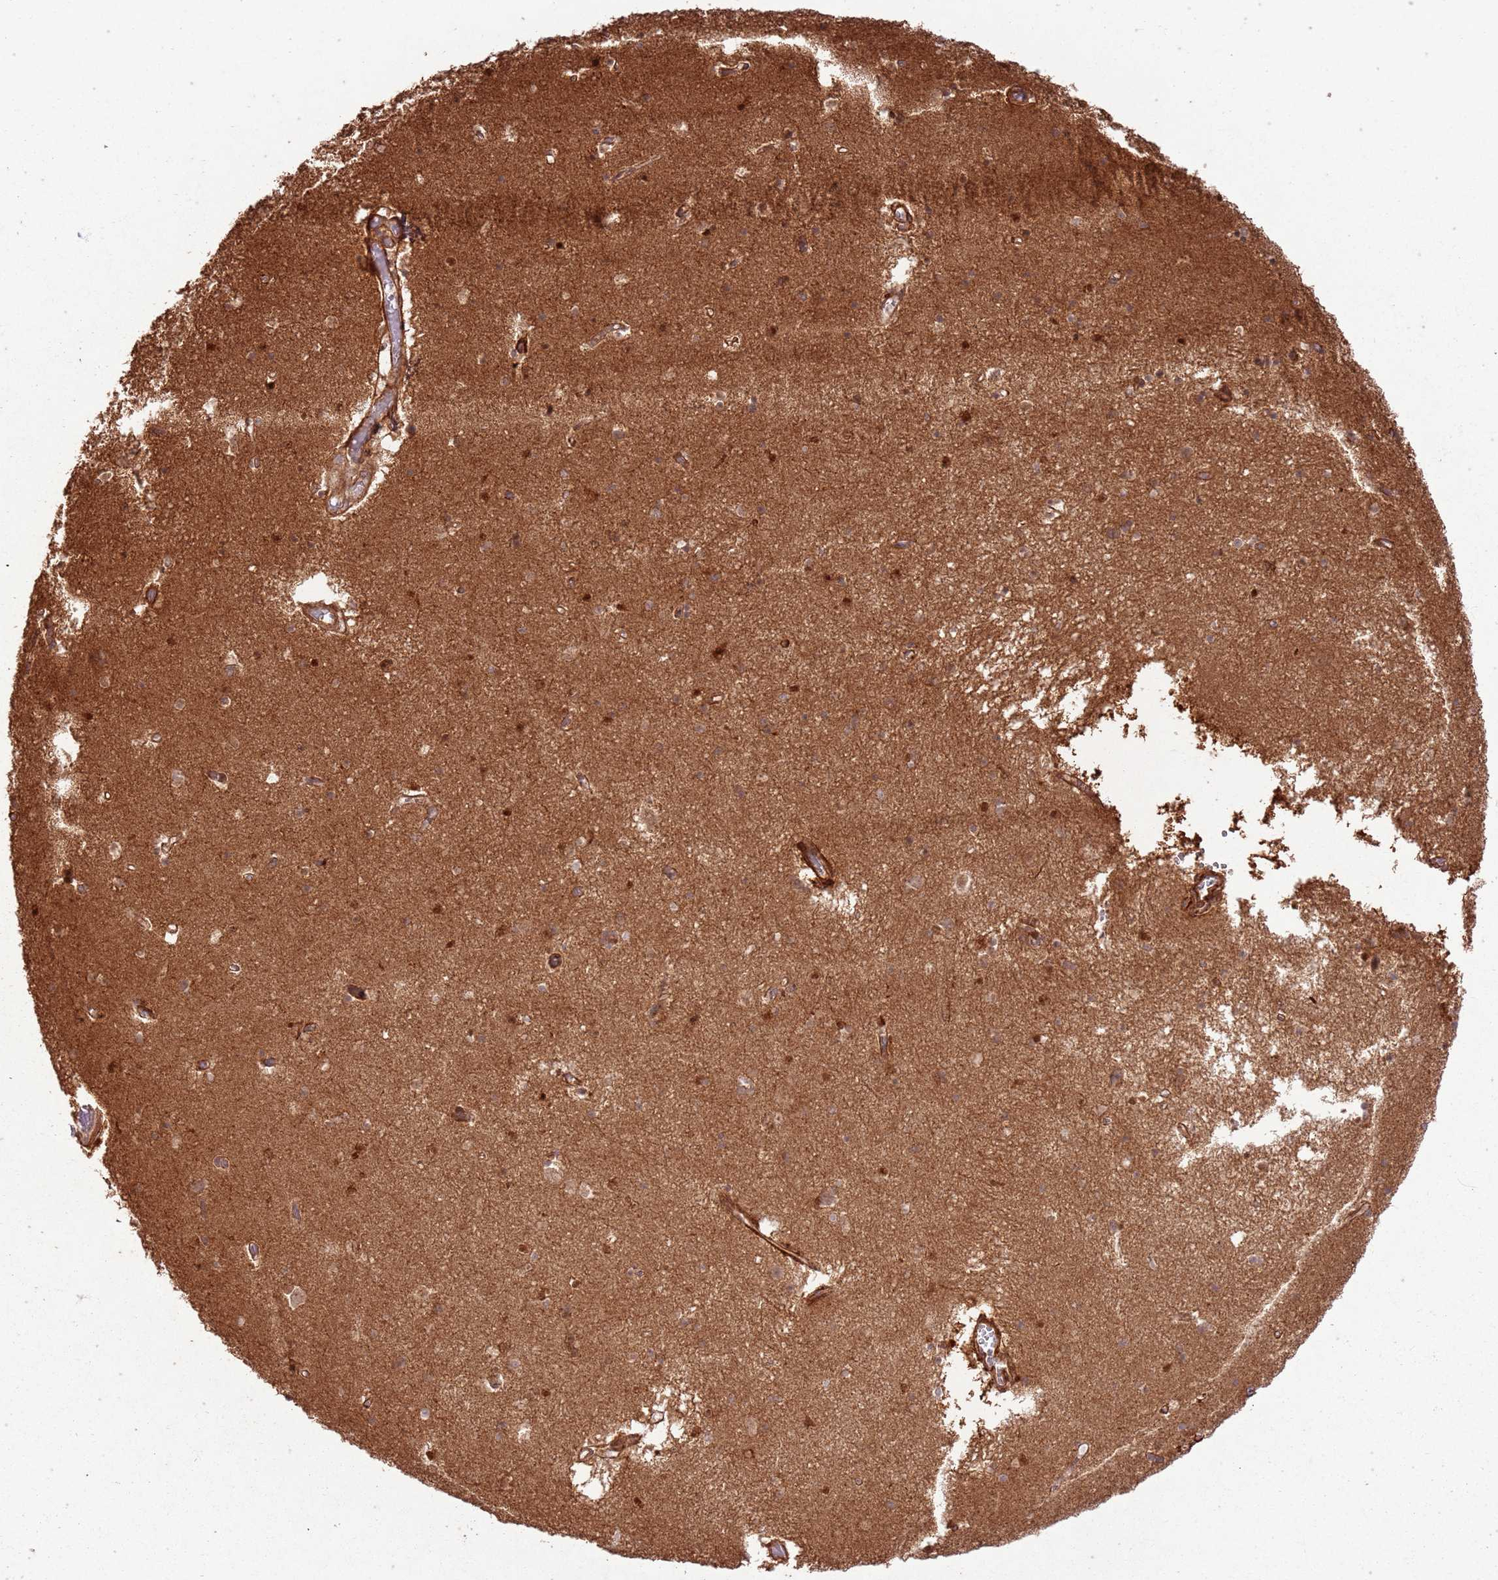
{"staining": {"intensity": "strong", "quantity": "25%-75%", "location": "nuclear"}, "tissue": "hippocampus", "cell_type": "Glial cells", "image_type": "normal", "snomed": [{"axis": "morphology", "description": "Normal tissue, NOS"}, {"axis": "topography", "description": "Hippocampus"}], "caption": "IHC of benign human hippocampus exhibits high levels of strong nuclear staining in about 25%-75% of glial cells. (DAB (3,3'-diaminobenzidine) IHC, brown staining for protein, blue staining for nuclei).", "gene": "ZNF623", "patient": {"sex": "male", "age": 70}}